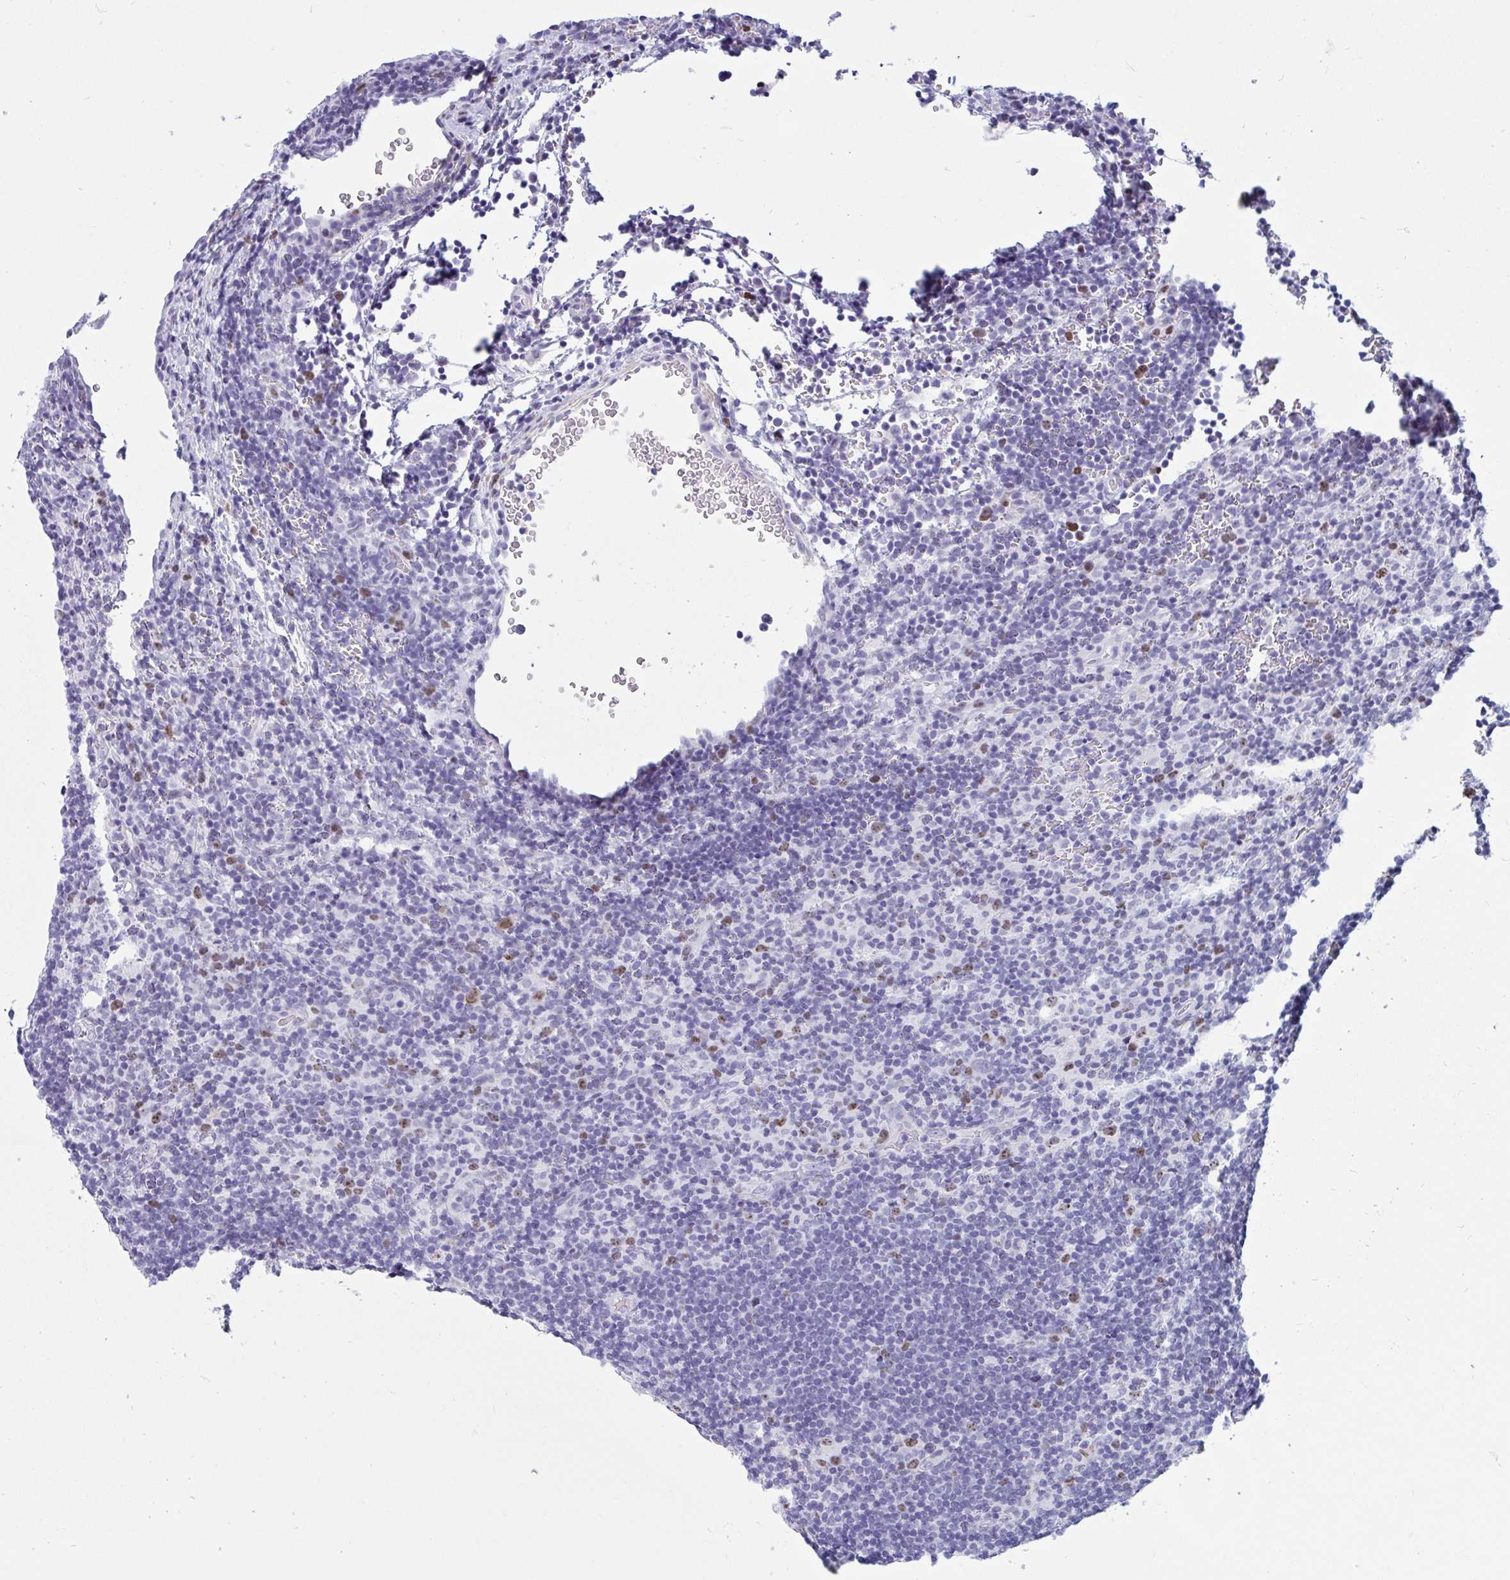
{"staining": {"intensity": "negative", "quantity": "none", "location": "none"}, "tissue": "lymphoma", "cell_type": "Tumor cells", "image_type": "cancer", "snomed": [{"axis": "morphology", "description": "Hodgkin's disease, NOS"}, {"axis": "topography", "description": "Lymph node"}], "caption": "There is no significant expression in tumor cells of Hodgkin's disease.", "gene": "SUZ12", "patient": {"sex": "female", "age": 57}}